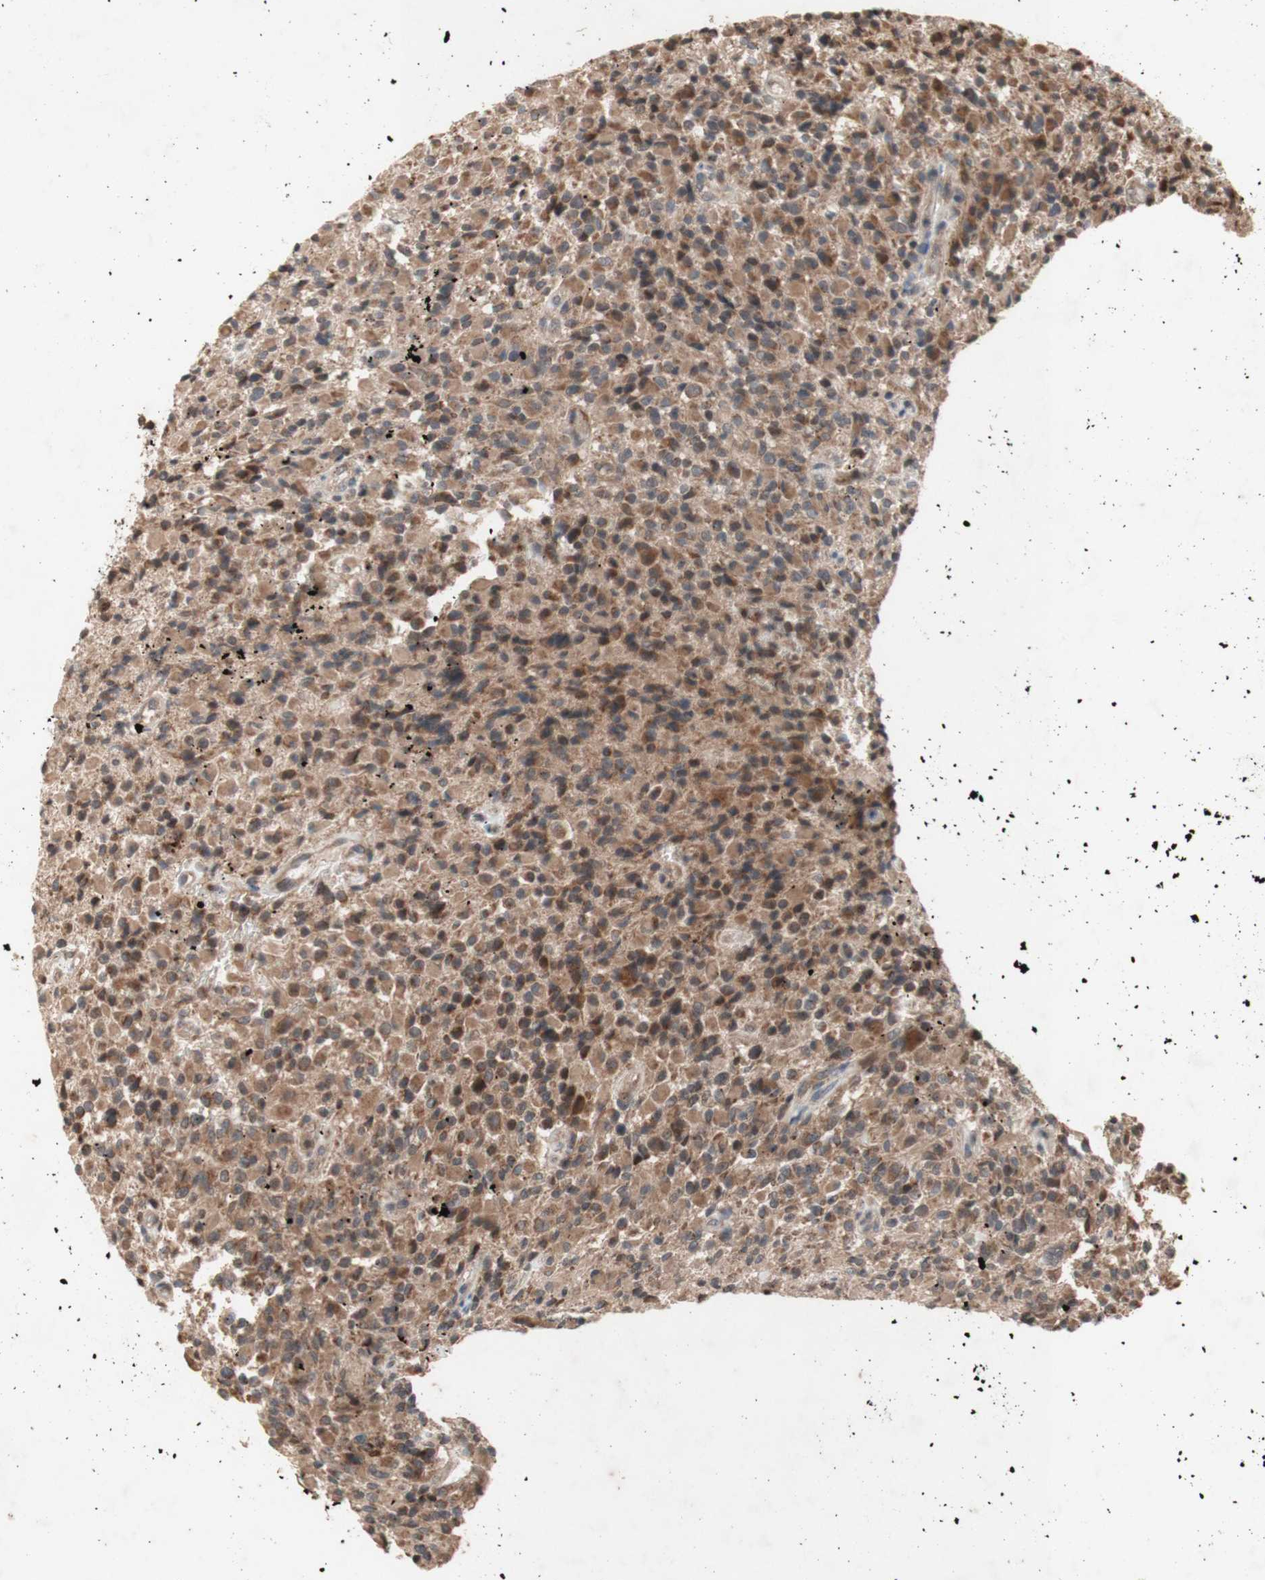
{"staining": {"intensity": "moderate", "quantity": ">75%", "location": "cytoplasmic/membranous"}, "tissue": "glioma", "cell_type": "Tumor cells", "image_type": "cancer", "snomed": [{"axis": "morphology", "description": "Glioma, malignant, High grade"}, {"axis": "topography", "description": "Brain"}], "caption": "Immunohistochemistry photomicrograph of human glioma stained for a protein (brown), which demonstrates medium levels of moderate cytoplasmic/membranous expression in about >75% of tumor cells.", "gene": "DDOST", "patient": {"sex": "male", "age": 71}}